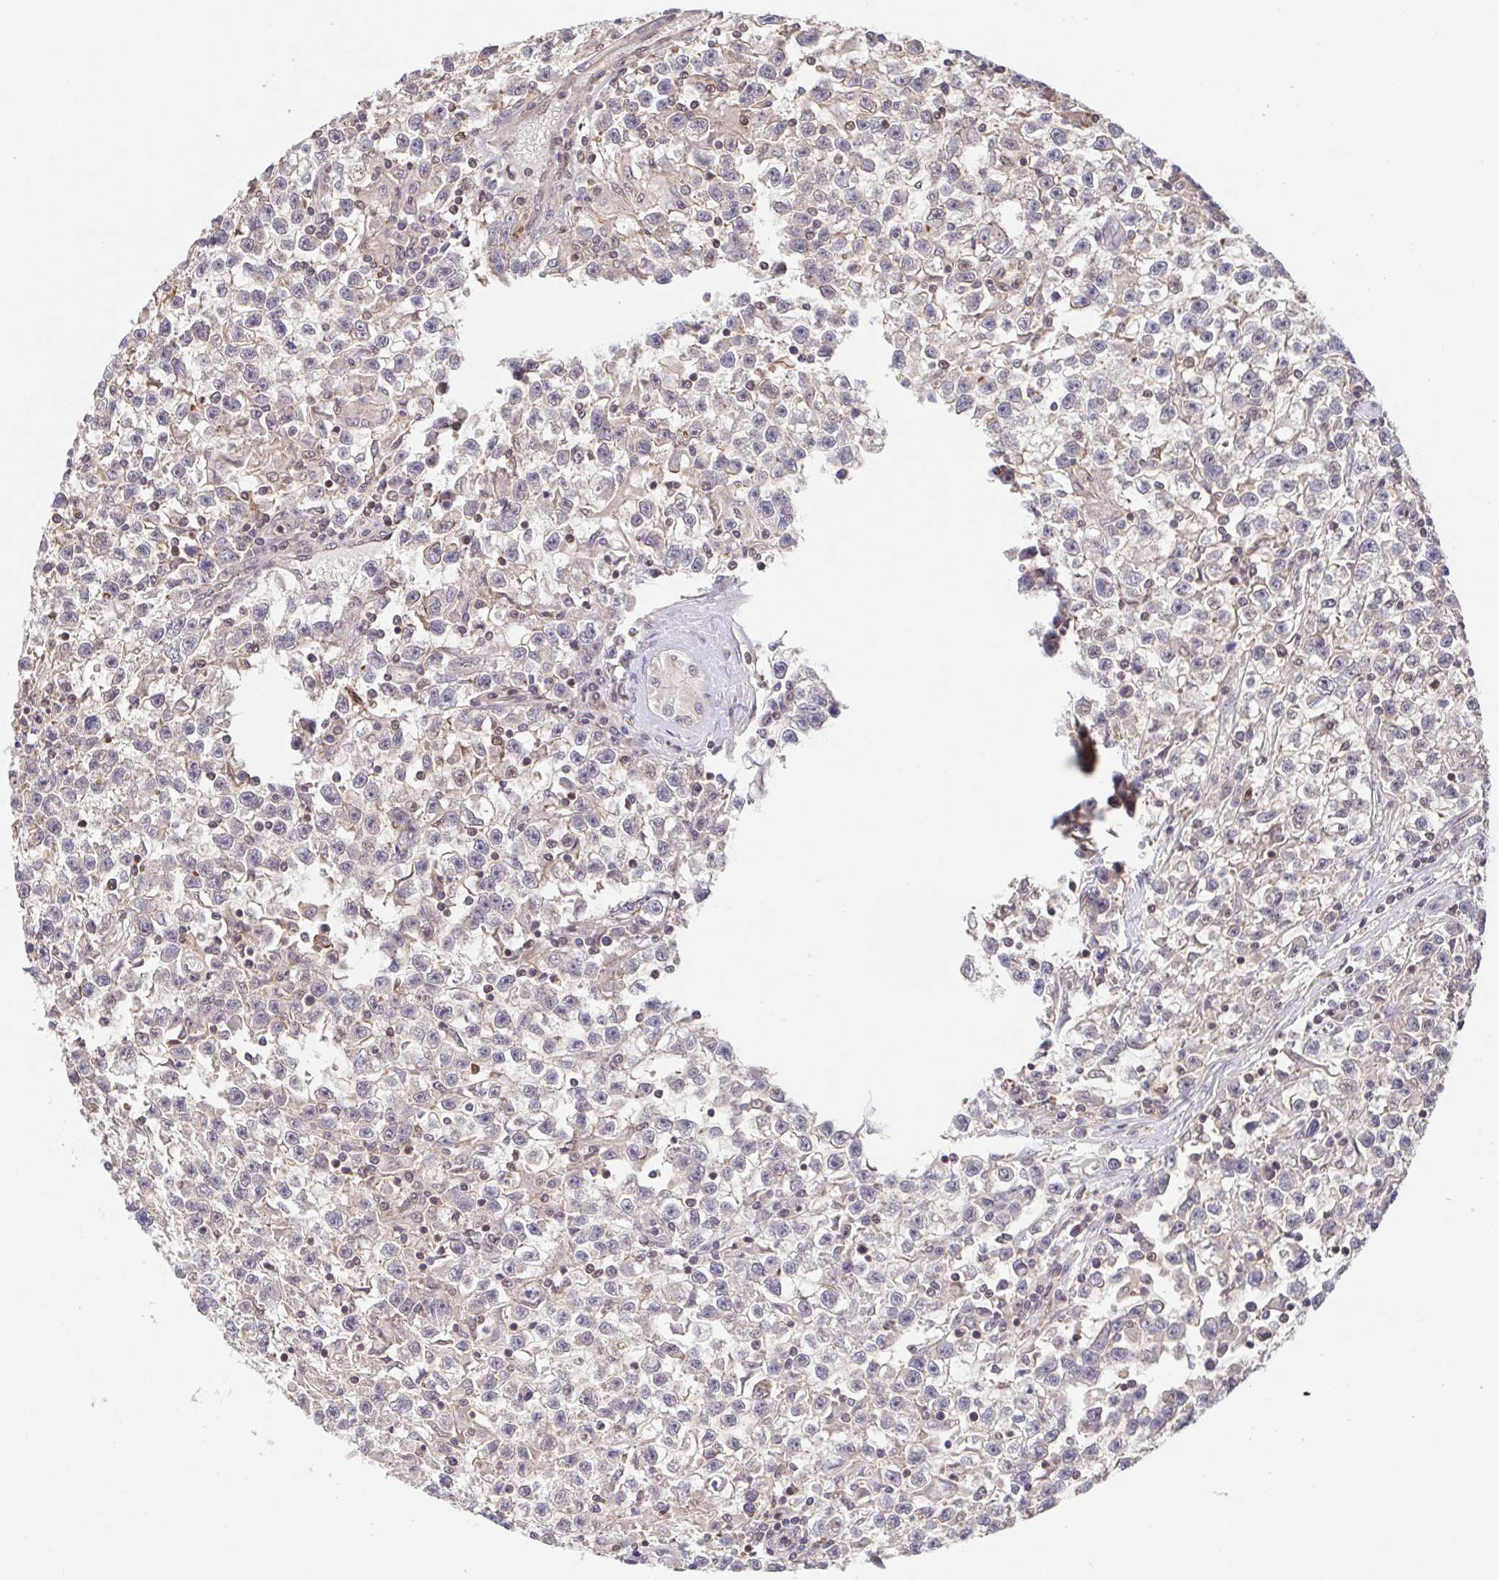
{"staining": {"intensity": "negative", "quantity": "none", "location": "none"}, "tissue": "testis cancer", "cell_type": "Tumor cells", "image_type": "cancer", "snomed": [{"axis": "morphology", "description": "Seminoma, NOS"}, {"axis": "topography", "description": "Testis"}], "caption": "A high-resolution histopathology image shows immunohistochemistry (IHC) staining of testis cancer (seminoma), which reveals no significant expression in tumor cells.", "gene": "PREPL", "patient": {"sex": "male", "age": 31}}